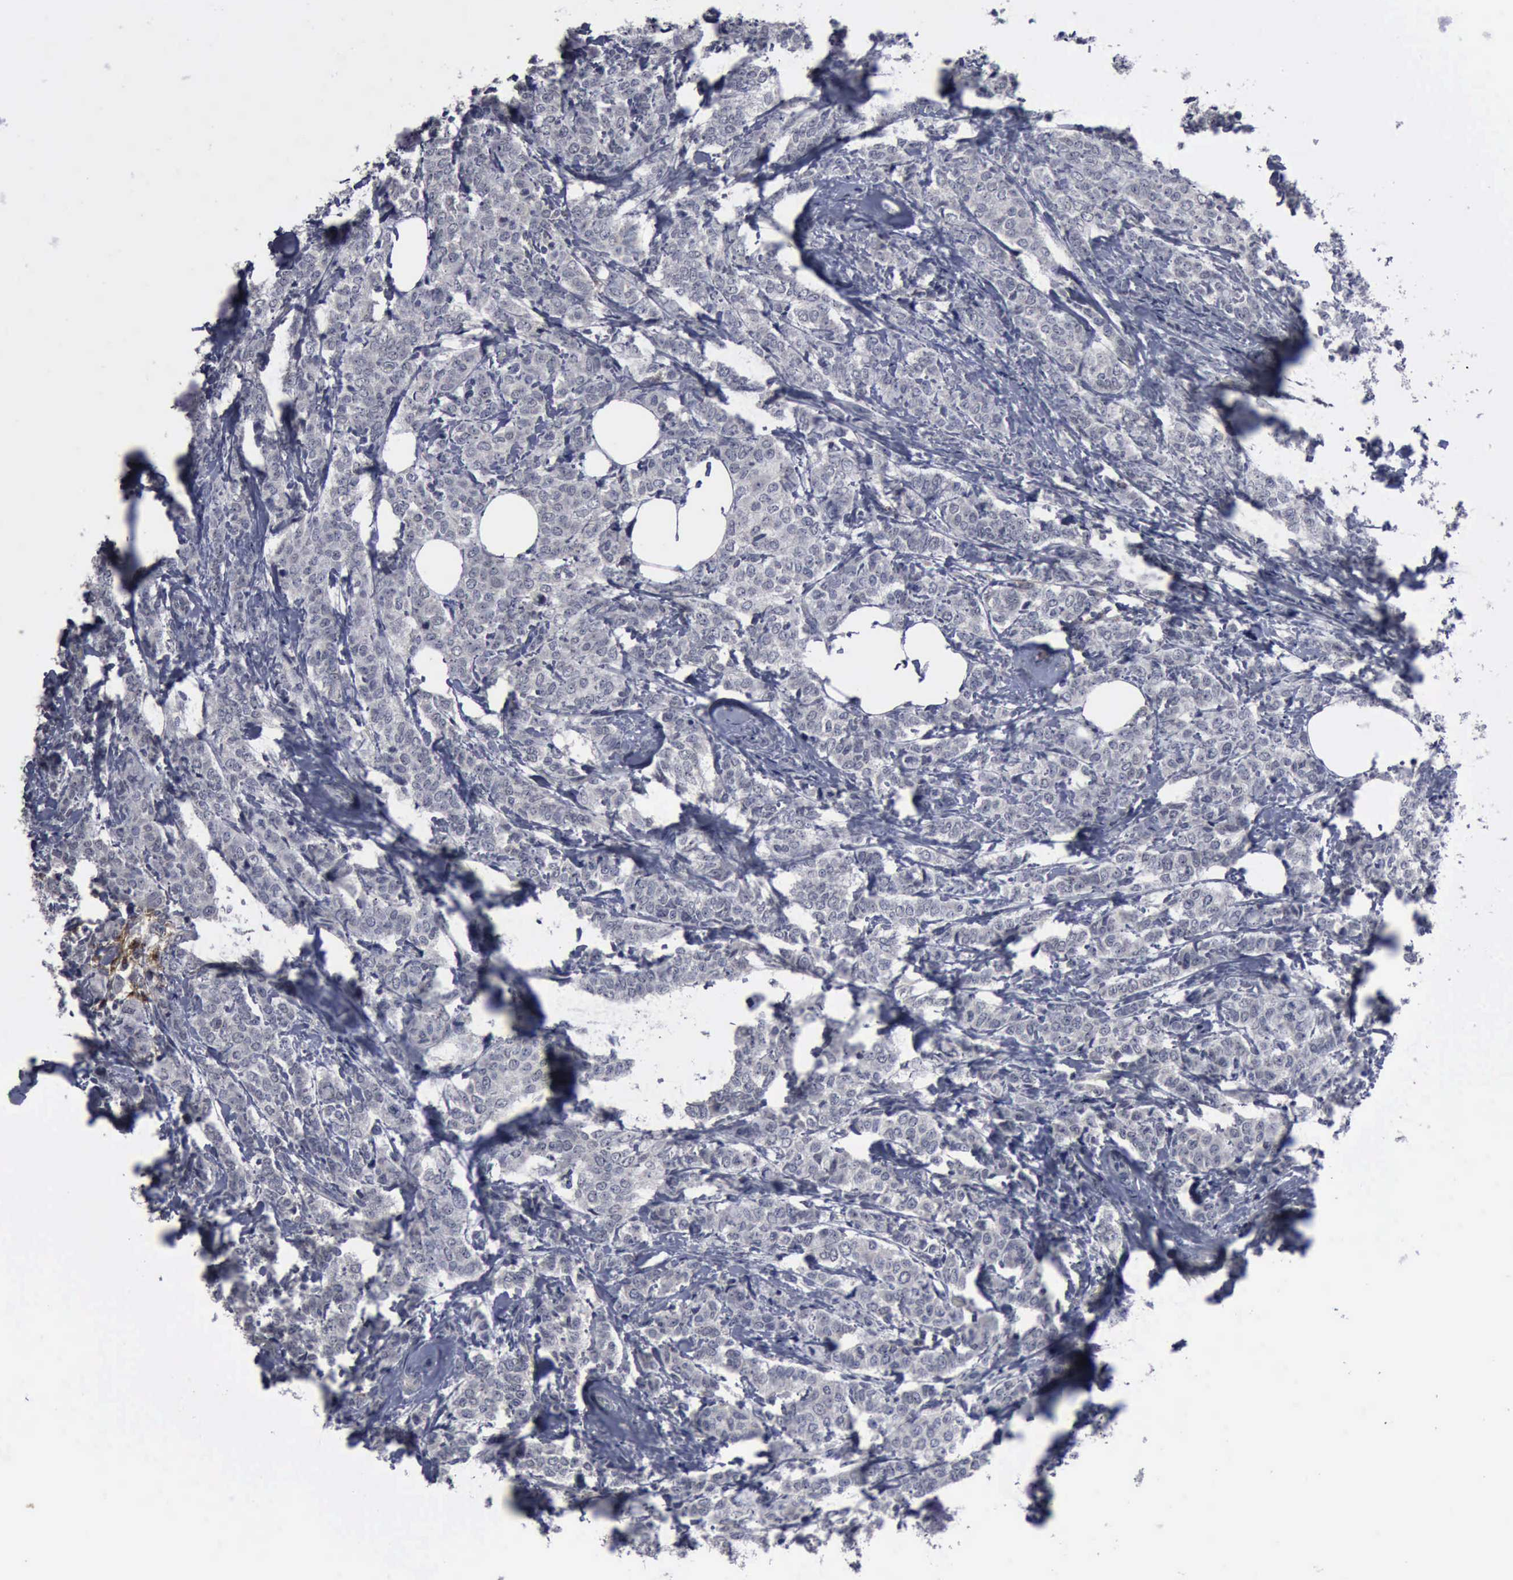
{"staining": {"intensity": "negative", "quantity": "none", "location": "none"}, "tissue": "breast cancer", "cell_type": "Tumor cells", "image_type": "cancer", "snomed": [{"axis": "morphology", "description": "Lobular carcinoma"}, {"axis": "topography", "description": "Breast"}], "caption": "Immunohistochemistry (IHC) micrograph of neoplastic tissue: breast lobular carcinoma stained with DAB (3,3'-diaminobenzidine) displays no significant protein positivity in tumor cells.", "gene": "MYO18B", "patient": {"sex": "female", "age": 60}}